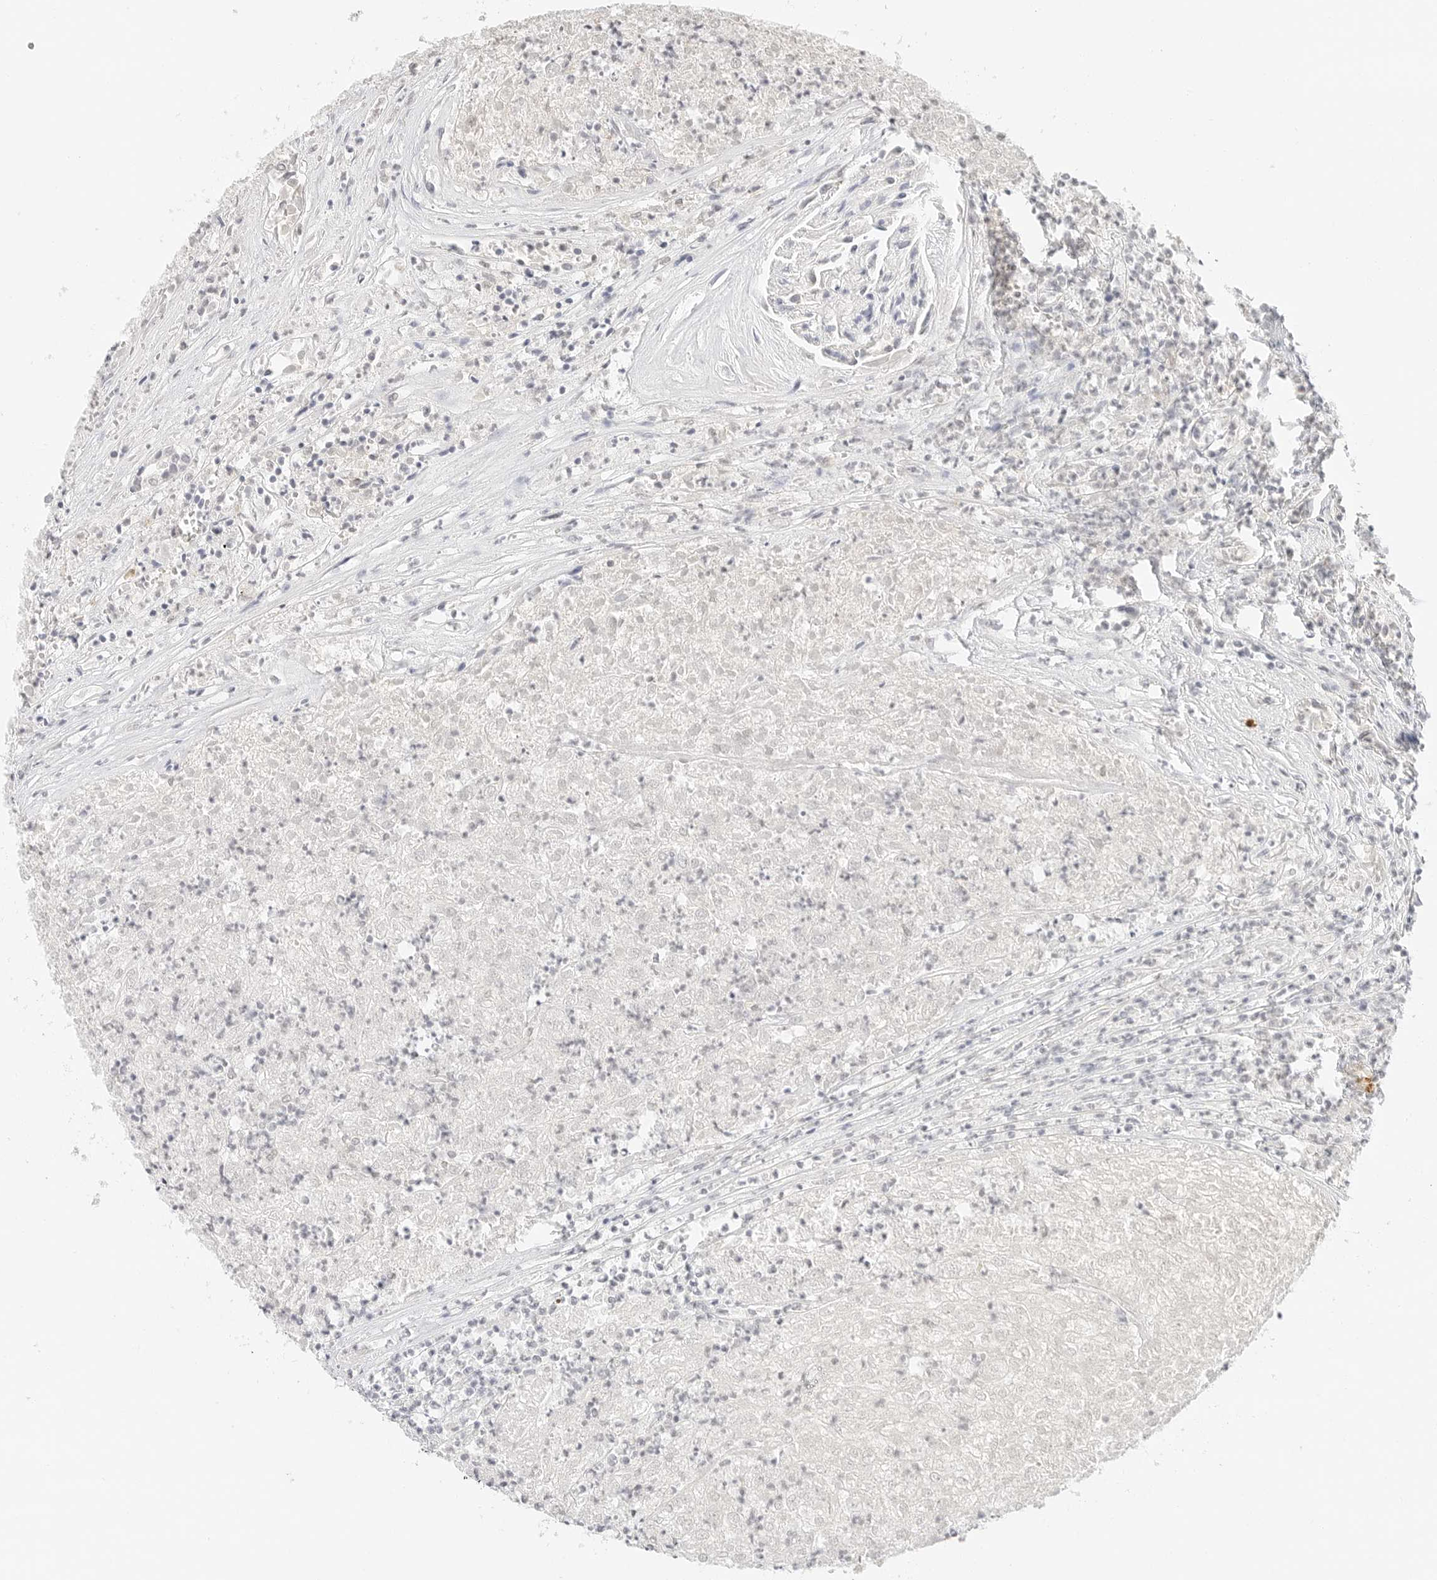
{"staining": {"intensity": "negative", "quantity": "none", "location": "none"}, "tissue": "renal cancer", "cell_type": "Tumor cells", "image_type": "cancer", "snomed": [{"axis": "morphology", "description": "Adenocarcinoma, NOS"}, {"axis": "topography", "description": "Kidney"}], "caption": "Tumor cells show no significant protein positivity in renal cancer (adenocarcinoma).", "gene": "NEO1", "patient": {"sex": "female", "age": 54}}